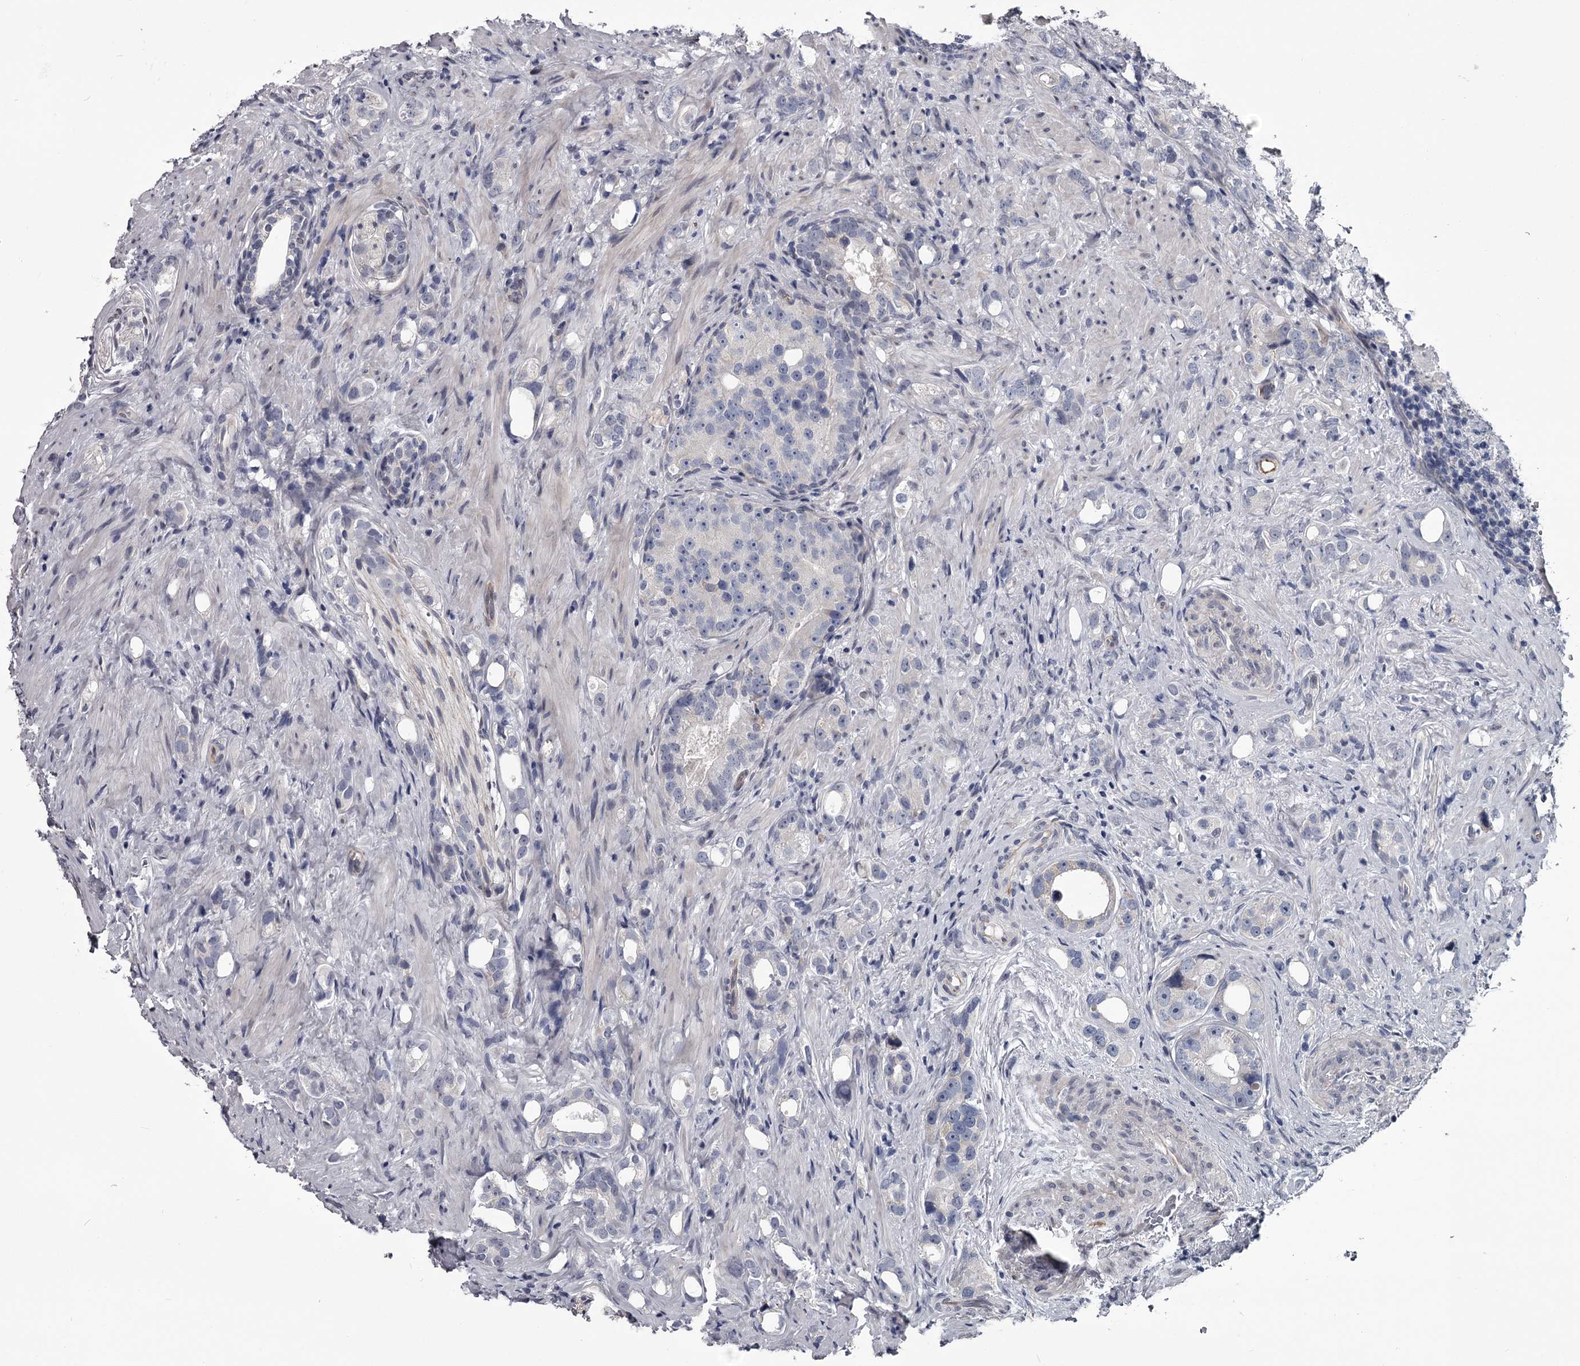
{"staining": {"intensity": "negative", "quantity": "none", "location": "none"}, "tissue": "prostate cancer", "cell_type": "Tumor cells", "image_type": "cancer", "snomed": [{"axis": "morphology", "description": "Adenocarcinoma, High grade"}, {"axis": "topography", "description": "Prostate"}], "caption": "Immunohistochemistry histopathology image of neoplastic tissue: prostate adenocarcinoma (high-grade) stained with DAB (3,3'-diaminobenzidine) demonstrates no significant protein staining in tumor cells.", "gene": "PRPF40B", "patient": {"sex": "male", "age": 63}}